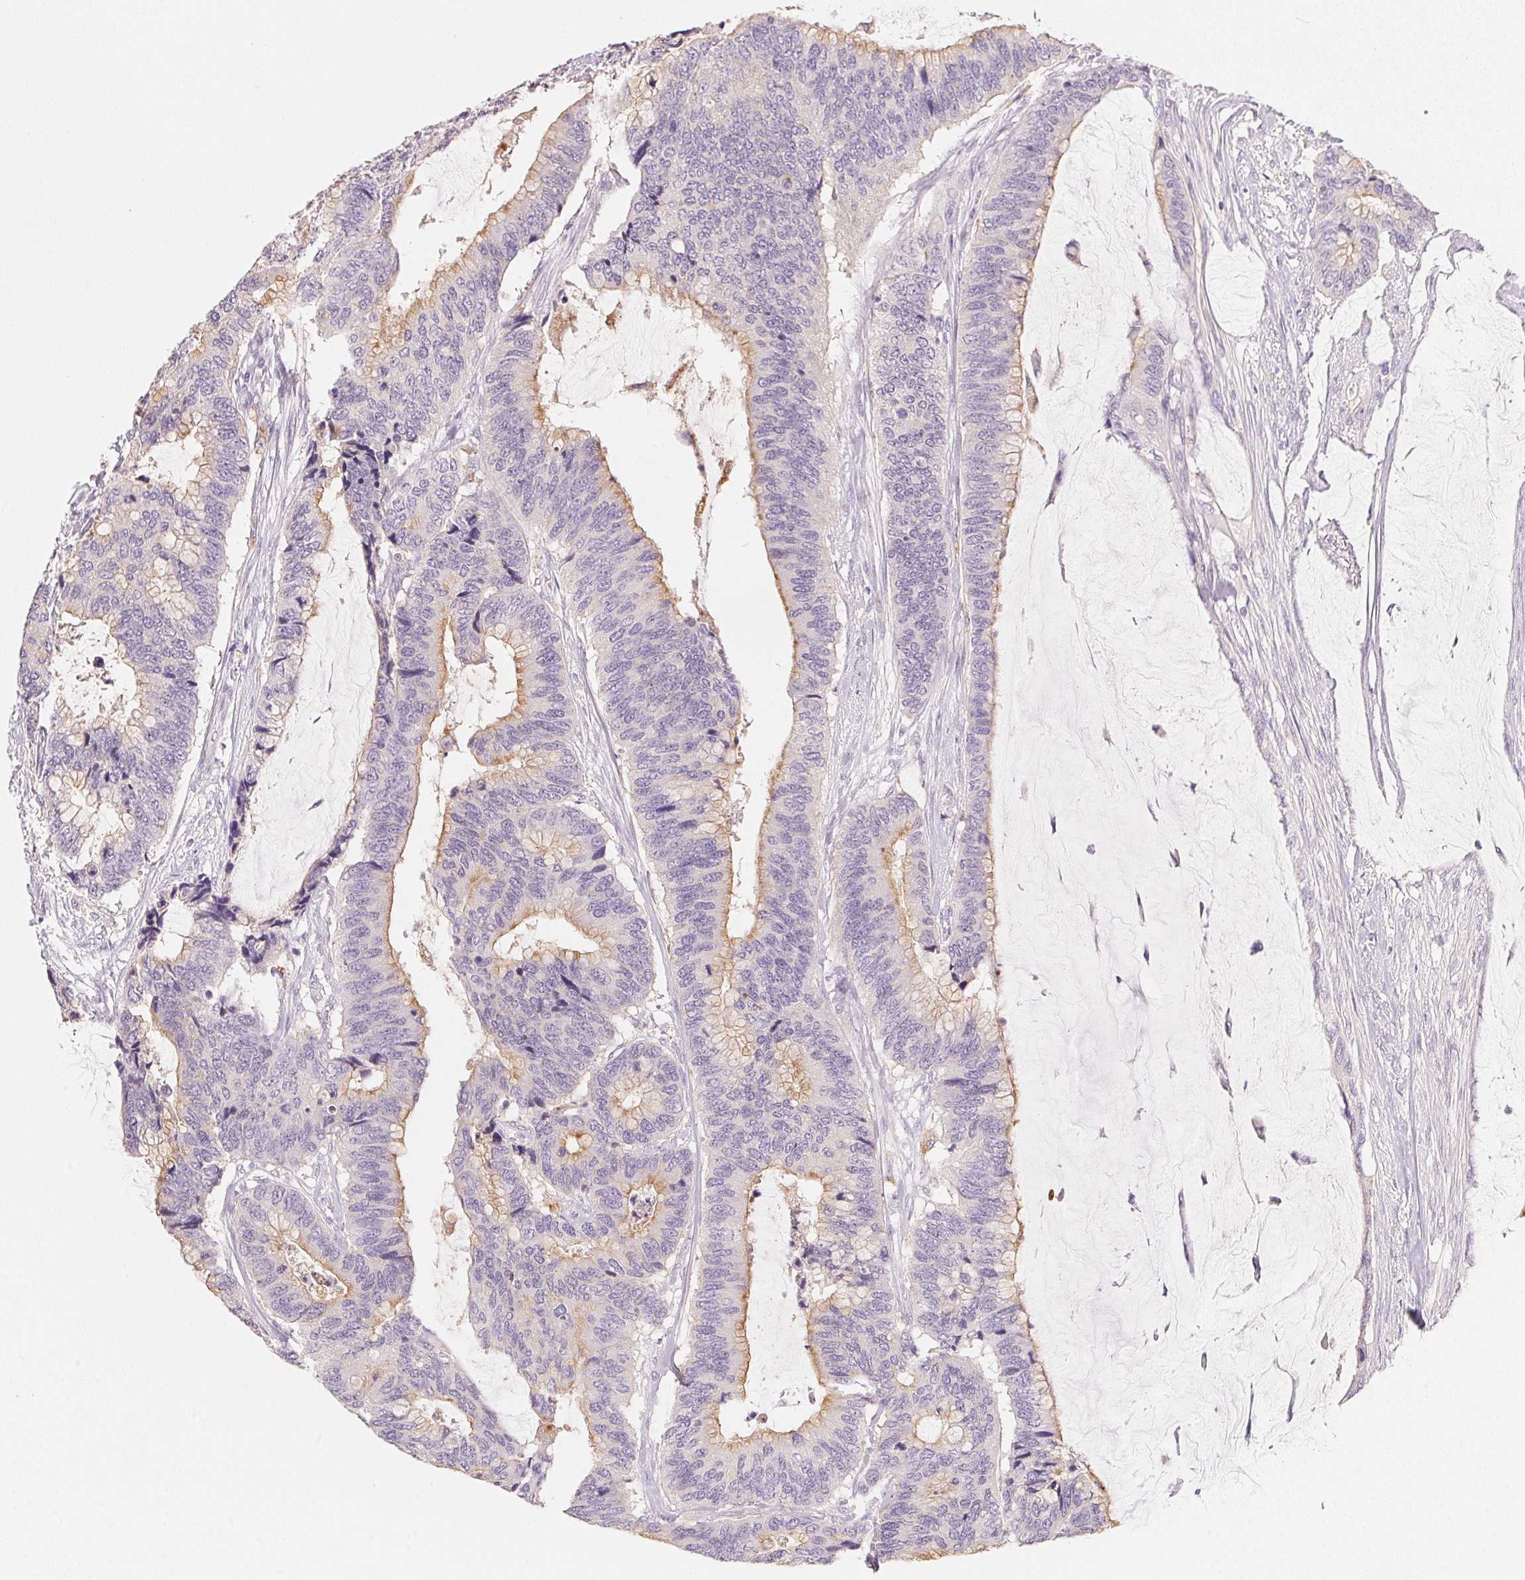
{"staining": {"intensity": "moderate", "quantity": "25%-75%", "location": "cytoplasmic/membranous"}, "tissue": "colorectal cancer", "cell_type": "Tumor cells", "image_type": "cancer", "snomed": [{"axis": "morphology", "description": "Adenocarcinoma, NOS"}, {"axis": "topography", "description": "Rectum"}], "caption": "Protein expression analysis of human colorectal cancer reveals moderate cytoplasmic/membranous staining in about 25%-75% of tumor cells. (DAB (3,3'-diaminobenzidine) = brown stain, brightfield microscopy at high magnification).", "gene": "ACP3", "patient": {"sex": "female", "age": 59}}